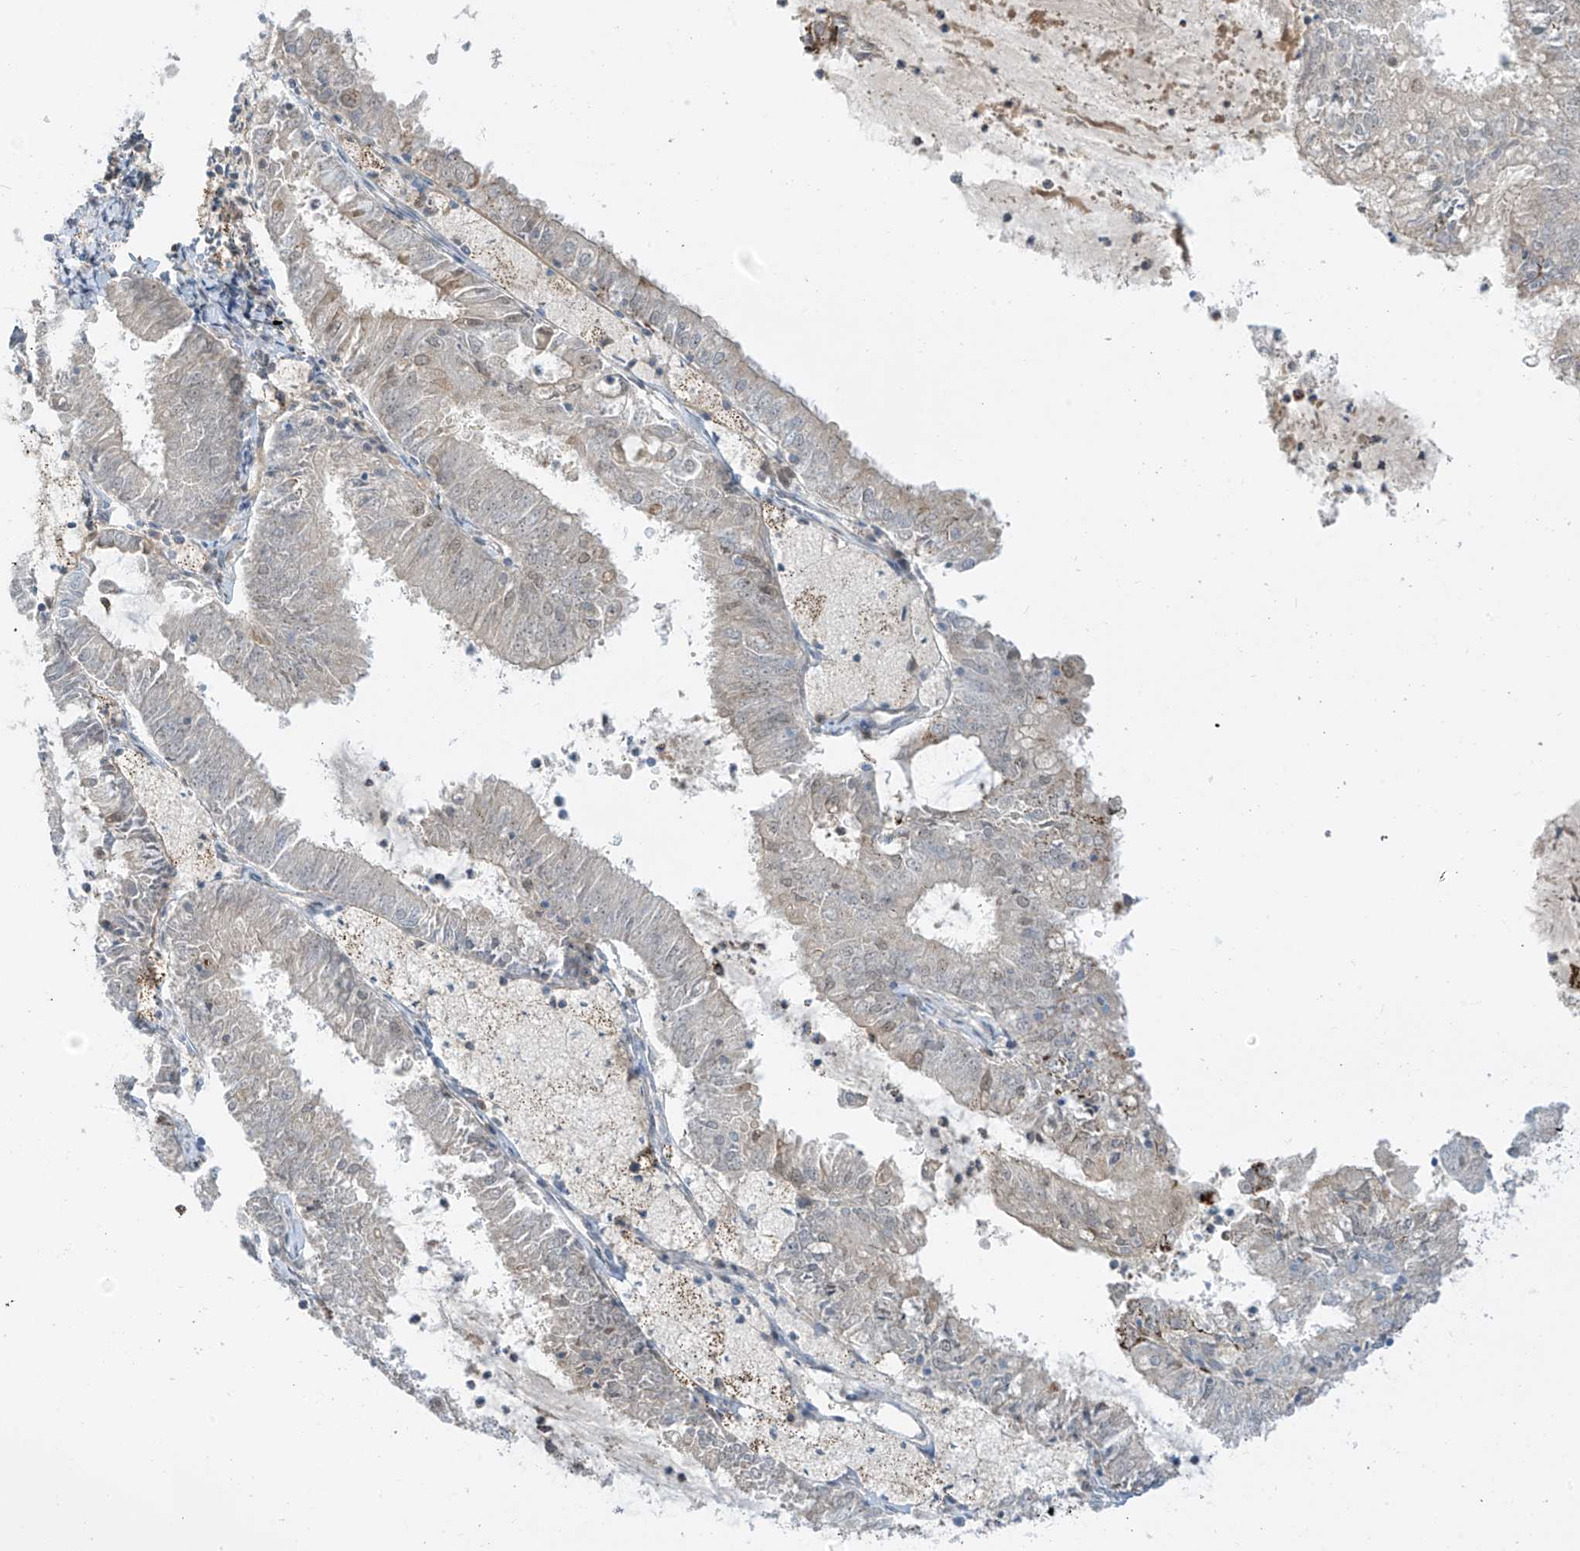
{"staining": {"intensity": "negative", "quantity": "none", "location": "none"}, "tissue": "endometrial cancer", "cell_type": "Tumor cells", "image_type": "cancer", "snomed": [{"axis": "morphology", "description": "Adenocarcinoma, NOS"}, {"axis": "topography", "description": "Endometrium"}], "caption": "IHC micrograph of endometrial cancer stained for a protein (brown), which reveals no positivity in tumor cells.", "gene": "PM20D2", "patient": {"sex": "female", "age": 57}}